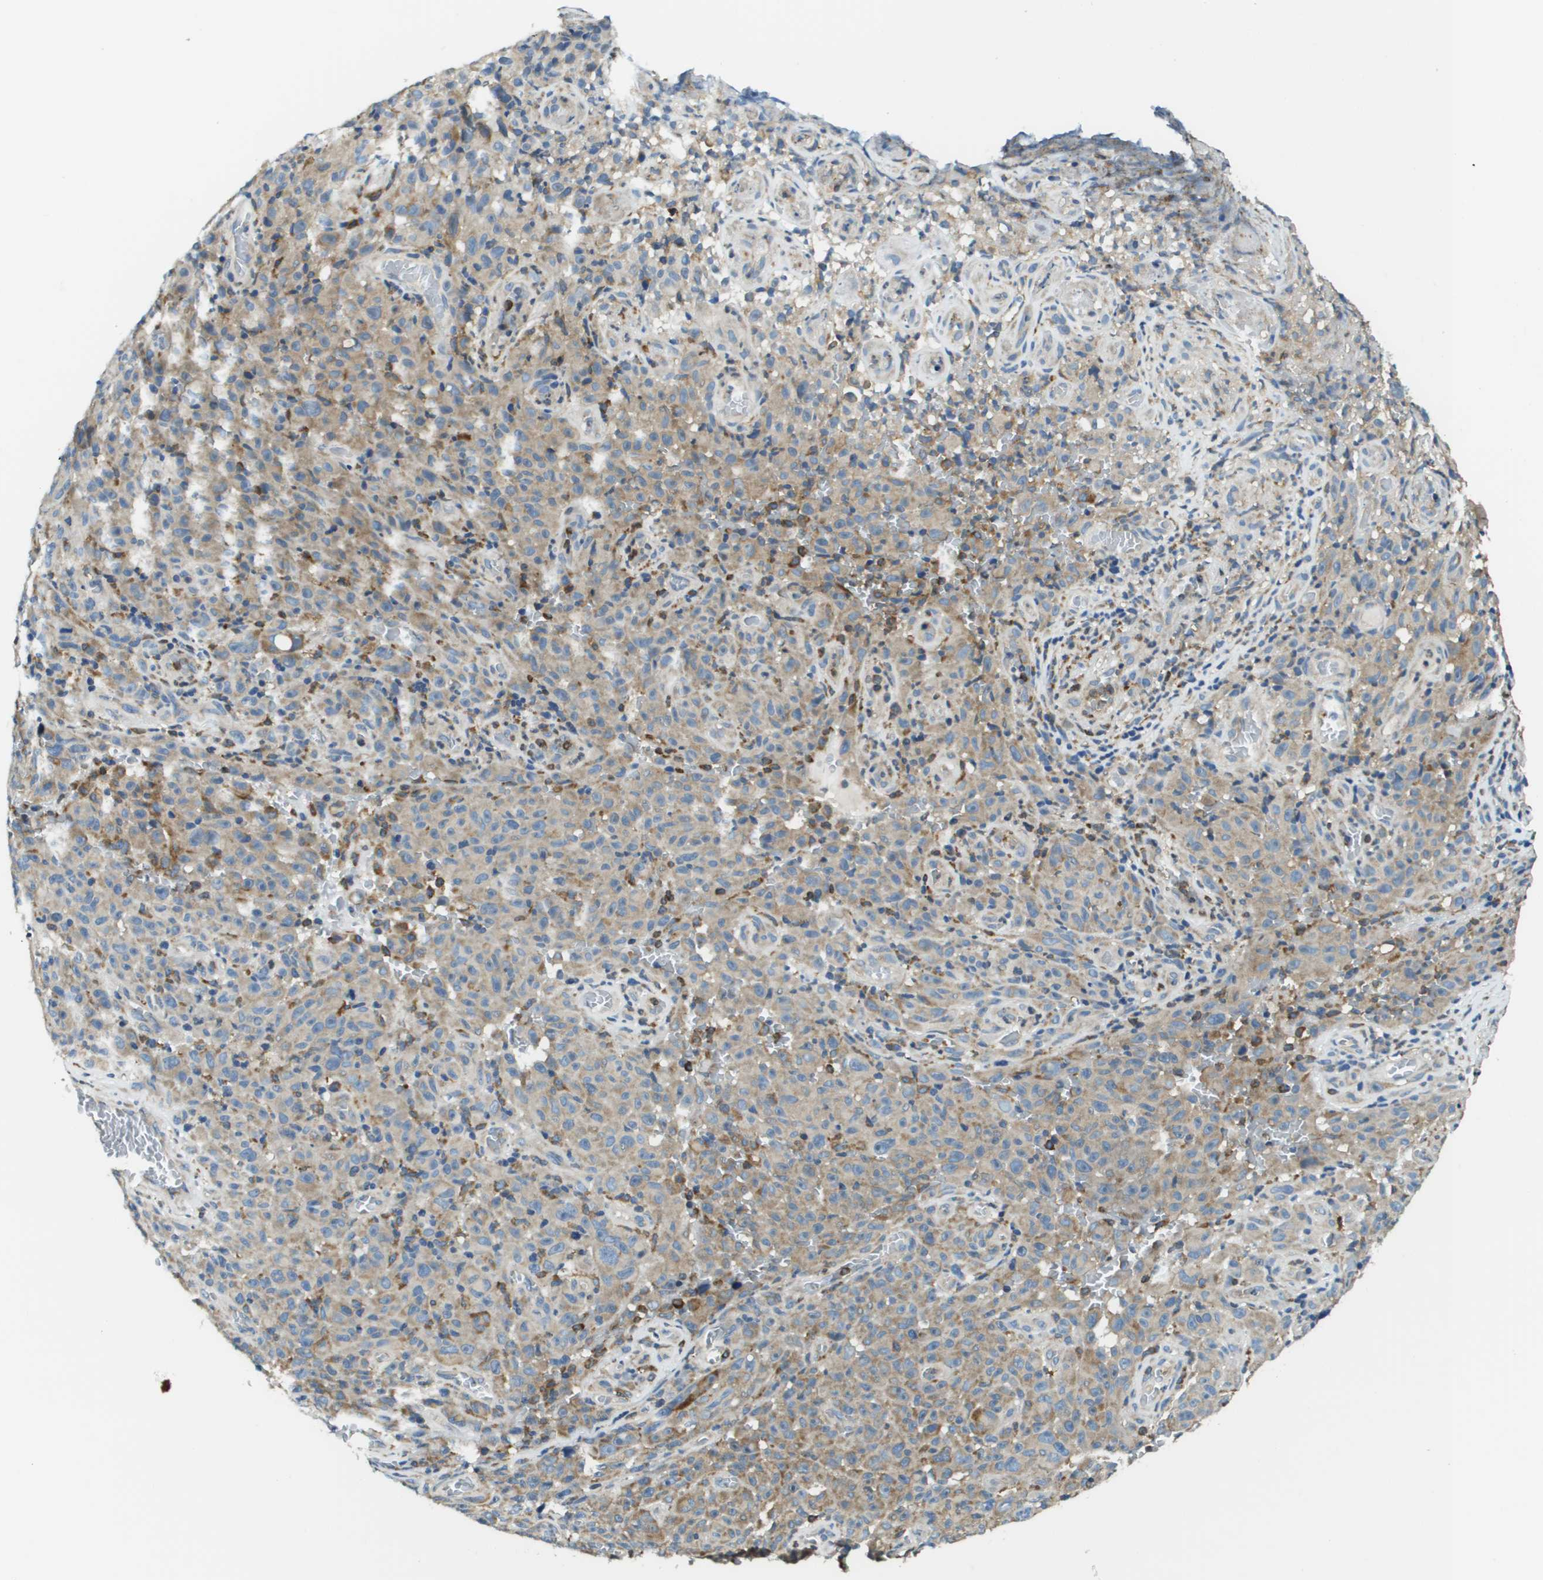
{"staining": {"intensity": "weak", "quantity": "<25%", "location": "cytoplasmic/membranous"}, "tissue": "melanoma", "cell_type": "Tumor cells", "image_type": "cancer", "snomed": [{"axis": "morphology", "description": "Malignant melanoma, NOS"}, {"axis": "topography", "description": "Skin"}], "caption": "Immunohistochemistry (IHC) histopathology image of melanoma stained for a protein (brown), which reveals no positivity in tumor cells.", "gene": "CNPY3", "patient": {"sex": "female", "age": 82}}